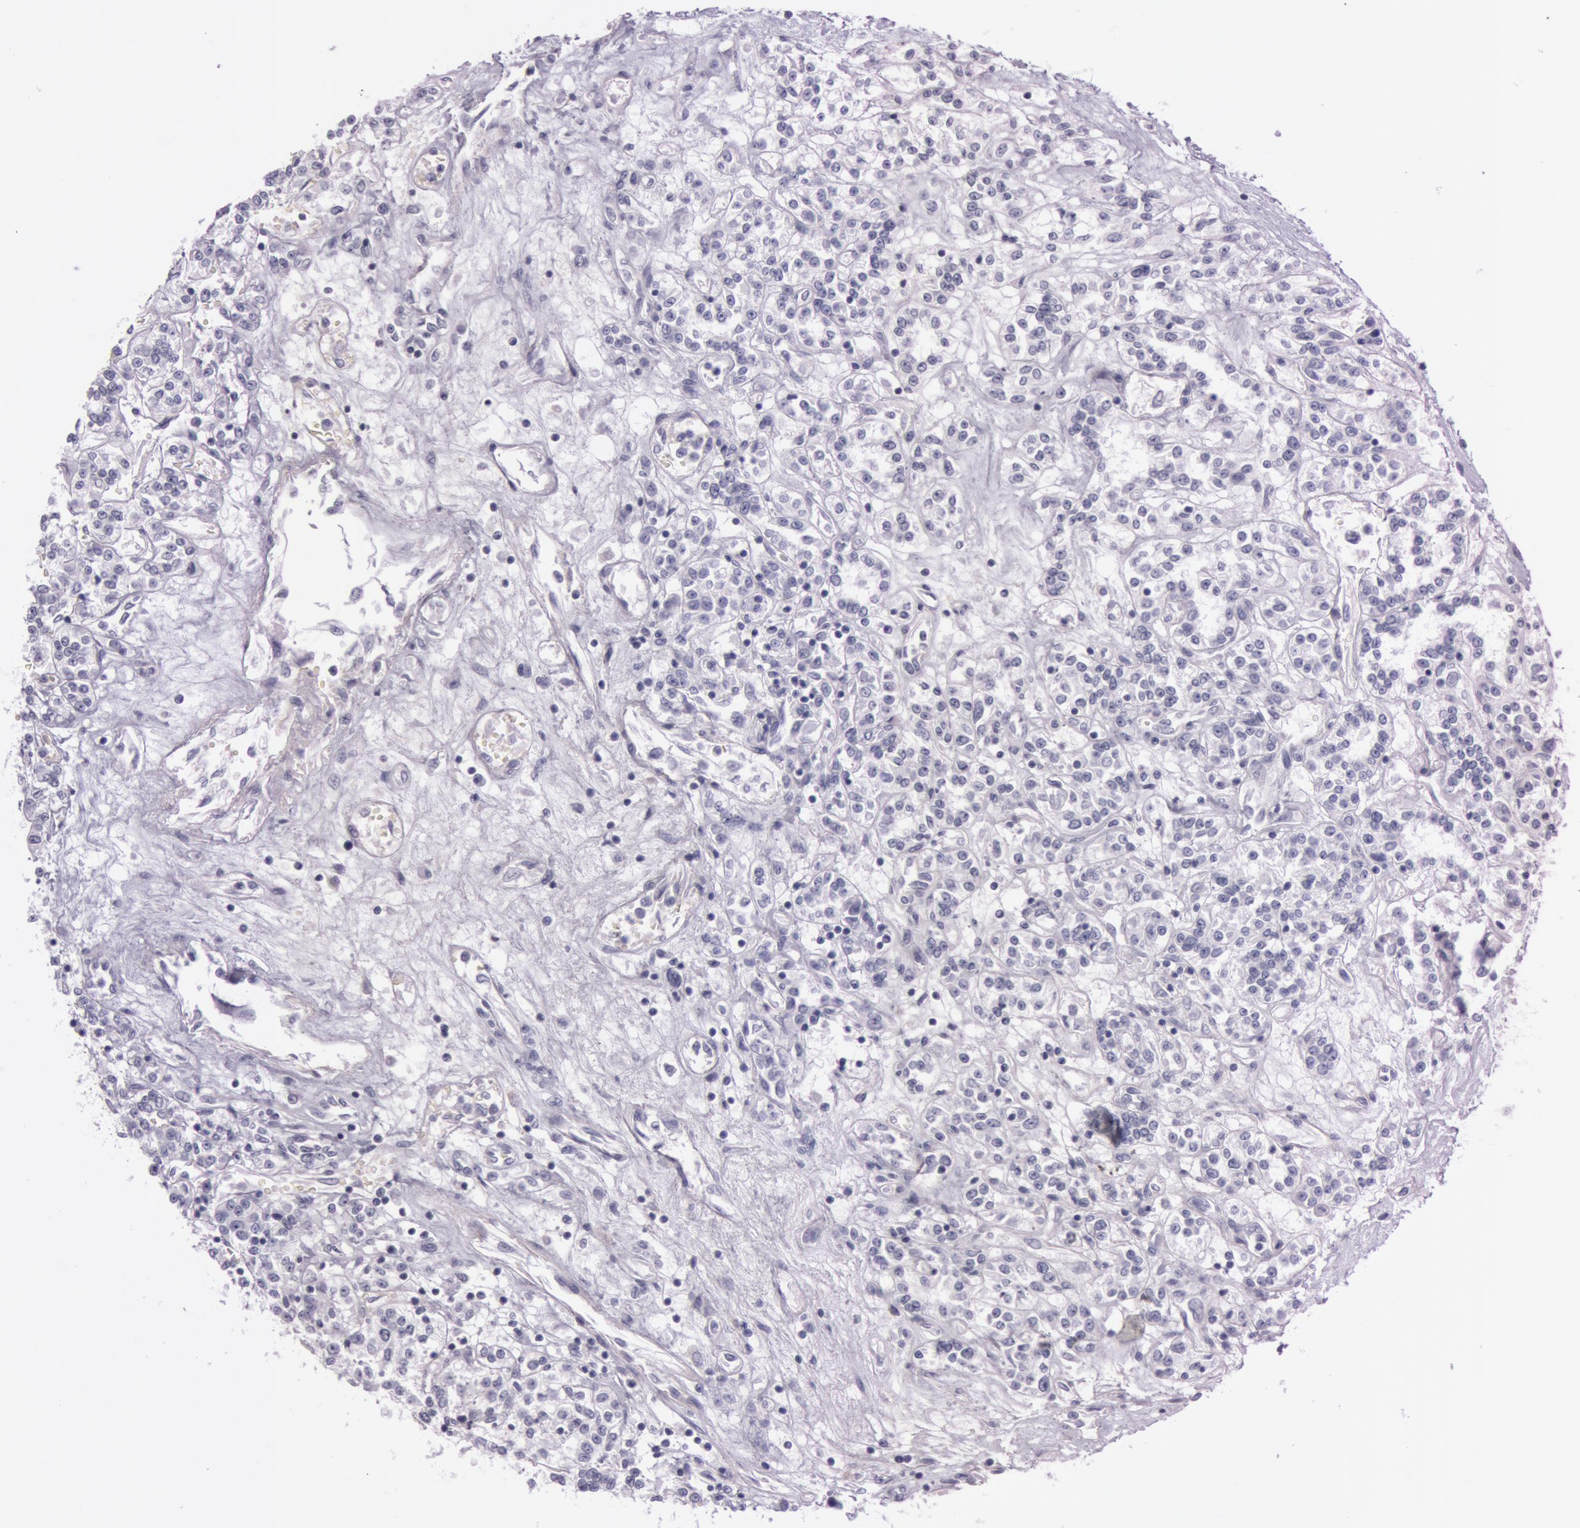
{"staining": {"intensity": "negative", "quantity": "none", "location": "none"}, "tissue": "renal cancer", "cell_type": "Tumor cells", "image_type": "cancer", "snomed": [{"axis": "morphology", "description": "Adenocarcinoma, NOS"}, {"axis": "topography", "description": "Kidney"}], "caption": "Tumor cells show no significant protein positivity in adenocarcinoma (renal). The staining was performed using DAB (3,3'-diaminobenzidine) to visualize the protein expression in brown, while the nuclei were stained in blue with hematoxylin (Magnification: 20x).", "gene": "S100A7", "patient": {"sex": "female", "age": 76}}